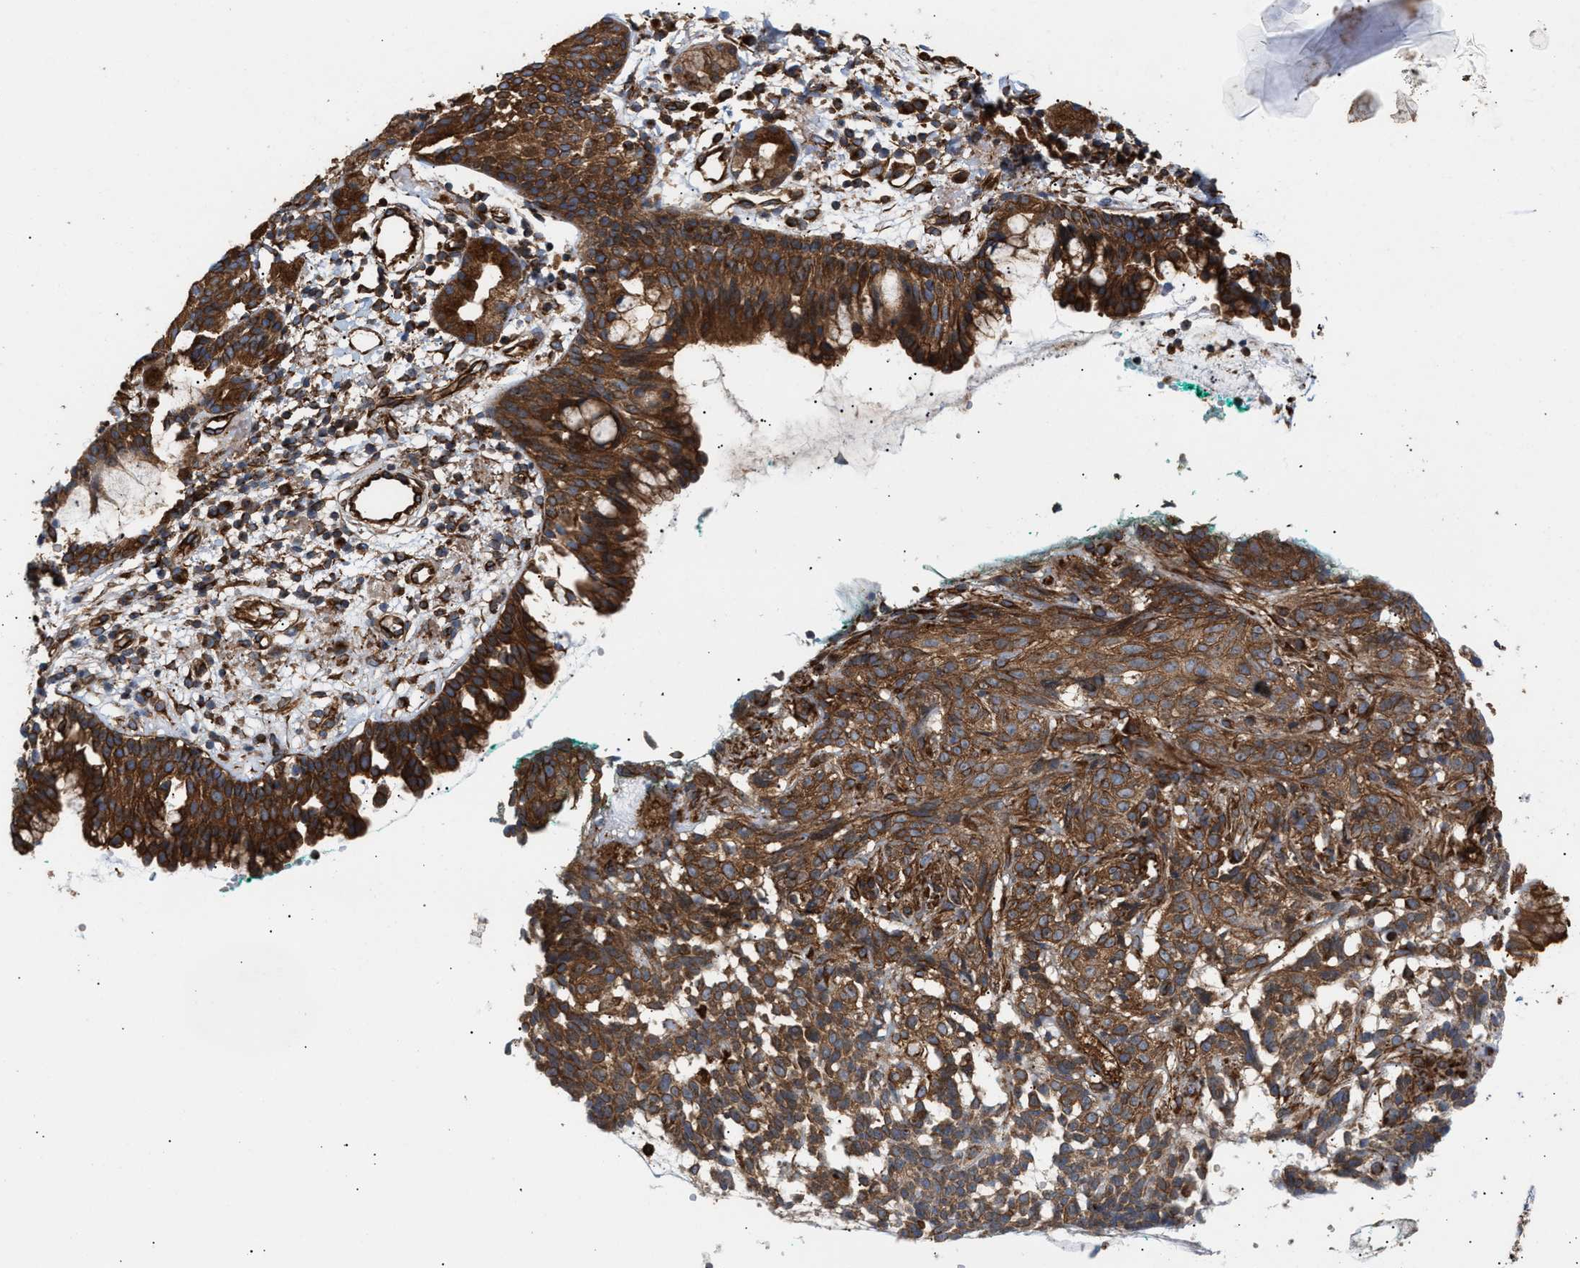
{"staining": {"intensity": "strong", "quantity": ">75%", "location": "cytoplasmic/membranous,nuclear"}, "tissue": "nasopharynx", "cell_type": "Respiratory epithelial cells", "image_type": "normal", "snomed": [{"axis": "morphology", "description": "Normal tissue, NOS"}, {"axis": "morphology", "description": "Basal cell carcinoma"}, {"axis": "topography", "description": "Cartilage tissue"}, {"axis": "topography", "description": "Nasopharynx"}, {"axis": "topography", "description": "Oral tissue"}], "caption": "Unremarkable nasopharynx was stained to show a protein in brown. There is high levels of strong cytoplasmic/membranous,nuclear positivity in approximately >75% of respiratory epithelial cells. (DAB (3,3'-diaminobenzidine) = brown stain, brightfield microscopy at high magnification).", "gene": "EPS15L1", "patient": {"sex": "female", "age": 77}}